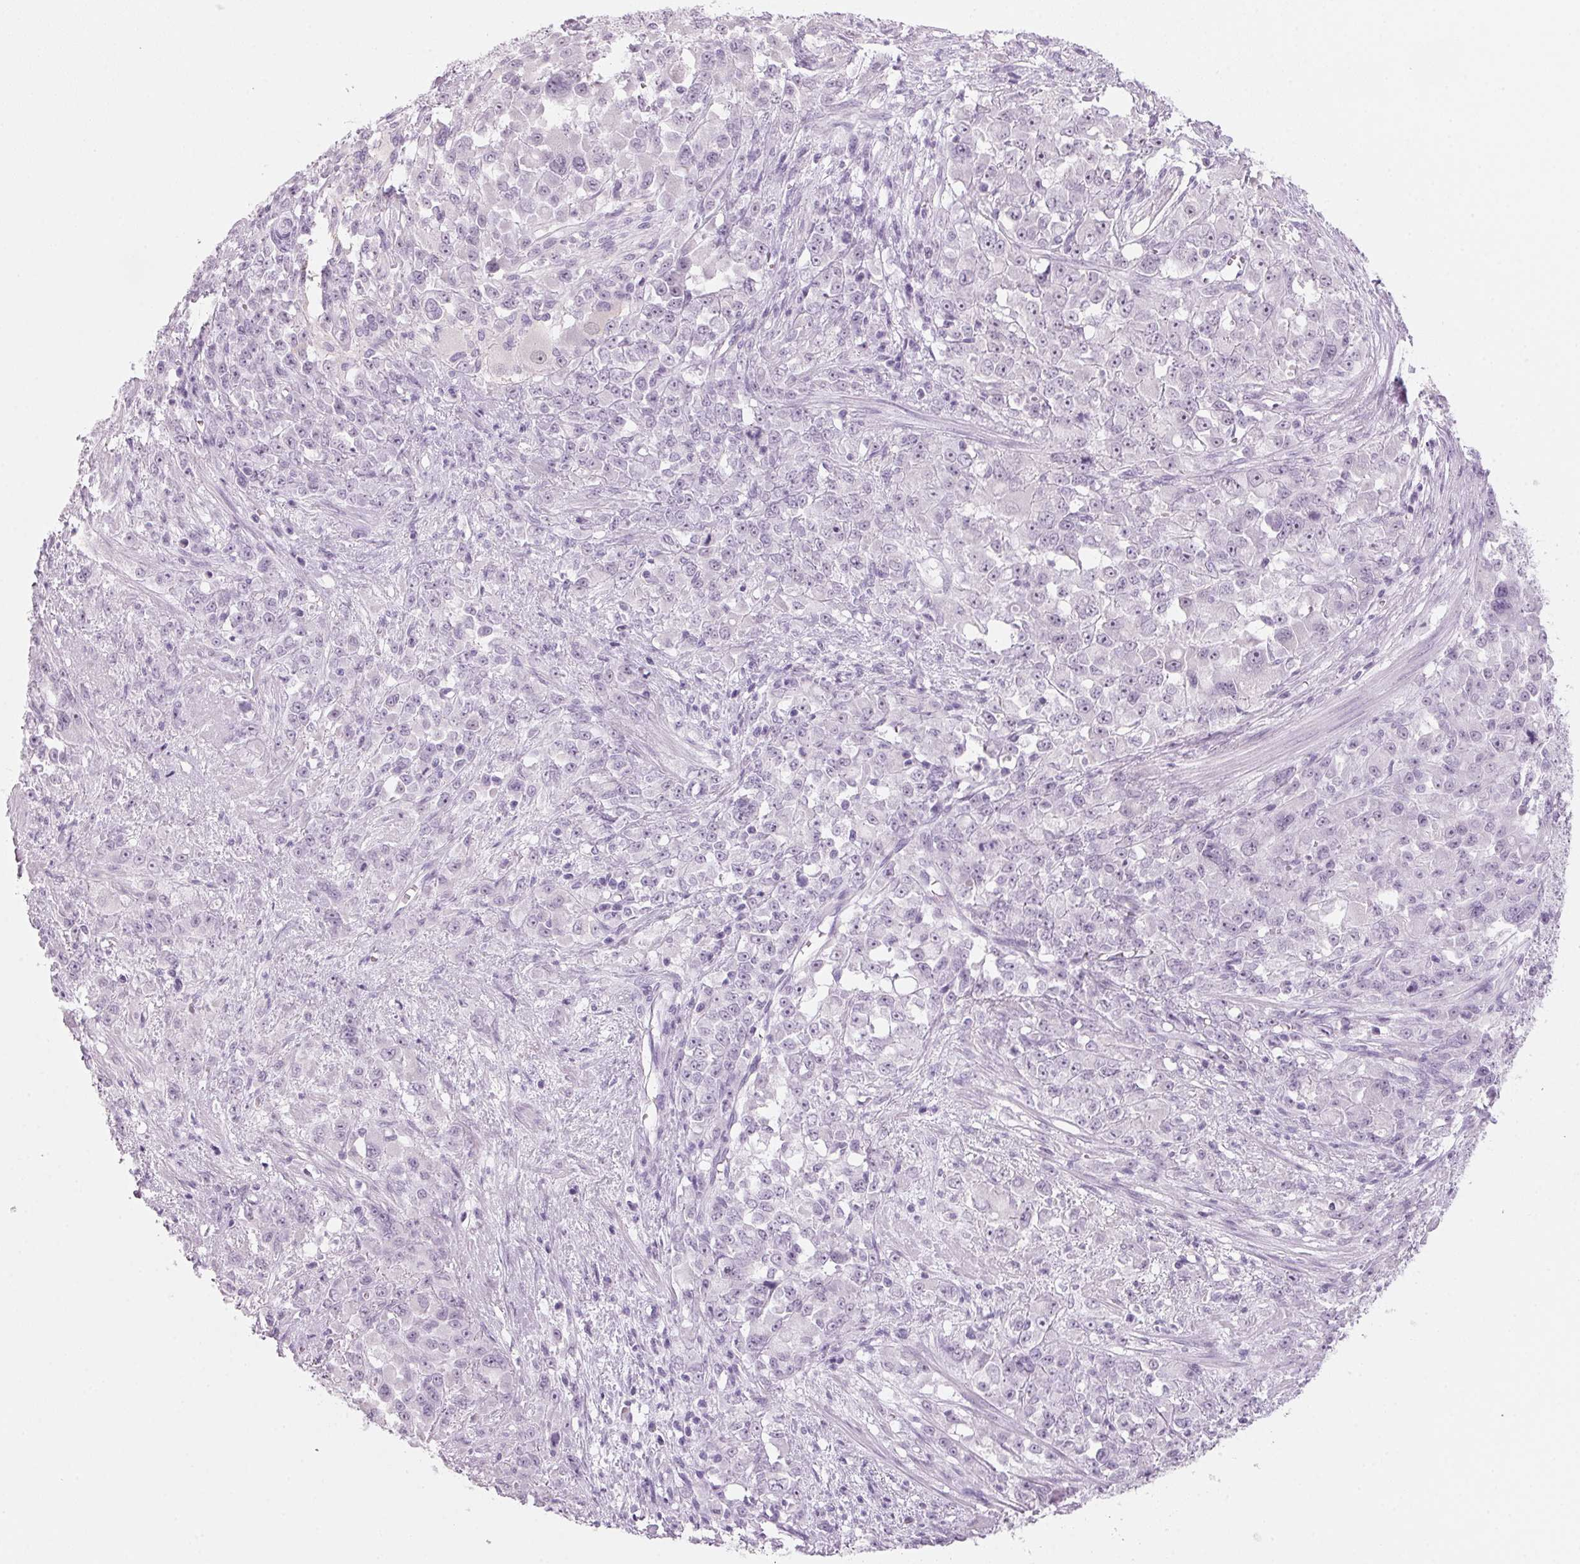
{"staining": {"intensity": "negative", "quantity": "none", "location": "none"}, "tissue": "stomach cancer", "cell_type": "Tumor cells", "image_type": "cancer", "snomed": [{"axis": "morphology", "description": "Adenocarcinoma, NOS"}, {"axis": "topography", "description": "Stomach"}], "caption": "Immunohistochemistry image of neoplastic tissue: stomach adenocarcinoma stained with DAB (3,3'-diaminobenzidine) shows no significant protein staining in tumor cells.", "gene": "DNTTIP2", "patient": {"sex": "female", "age": 76}}